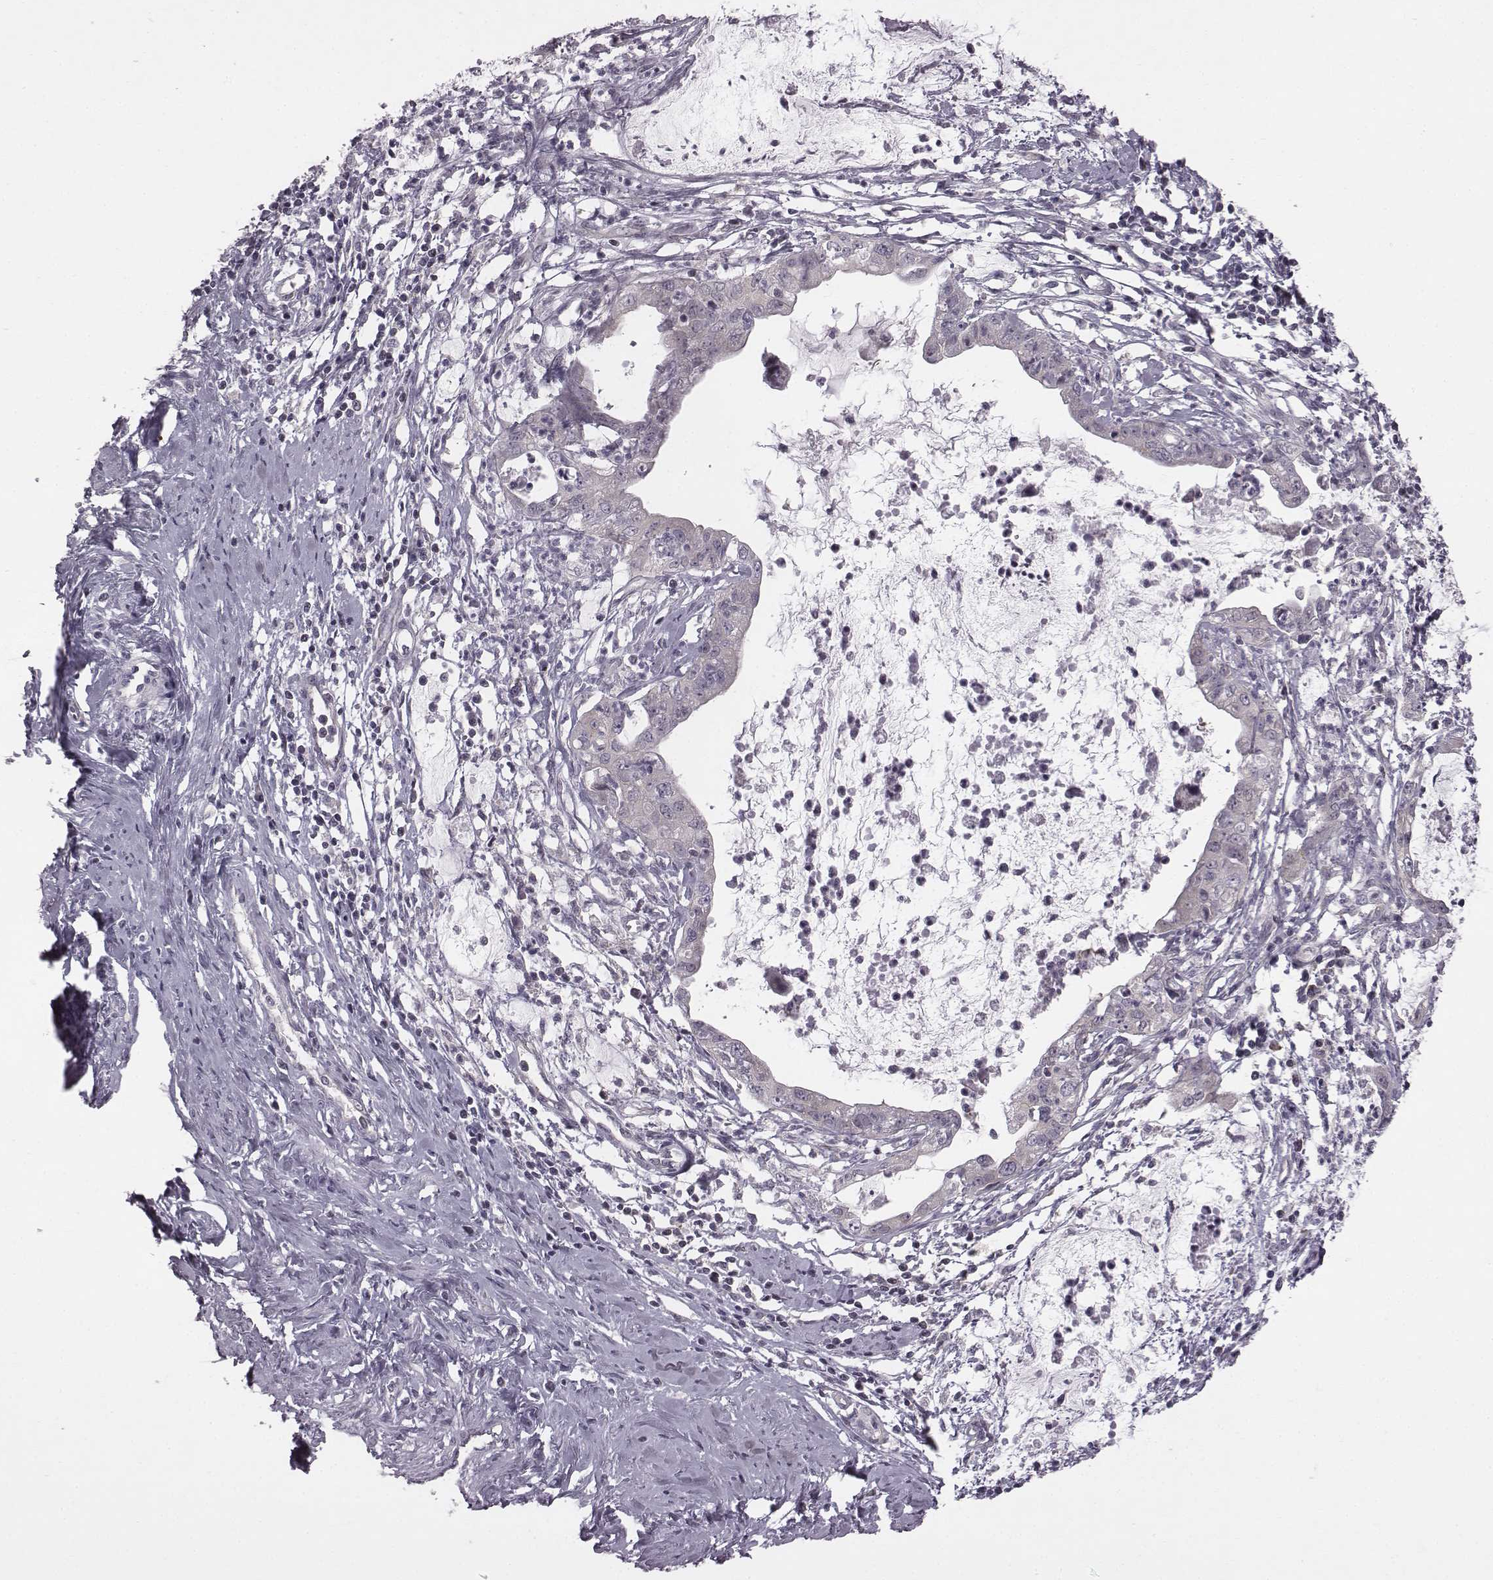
{"staining": {"intensity": "negative", "quantity": "none", "location": "none"}, "tissue": "cervical cancer", "cell_type": "Tumor cells", "image_type": "cancer", "snomed": [{"axis": "morphology", "description": "Normal tissue, NOS"}, {"axis": "morphology", "description": "Adenocarcinoma, NOS"}, {"axis": "topography", "description": "Cervix"}], "caption": "The histopathology image demonstrates no staining of tumor cells in cervical adenocarcinoma.", "gene": "BICDL1", "patient": {"sex": "female", "age": 38}}